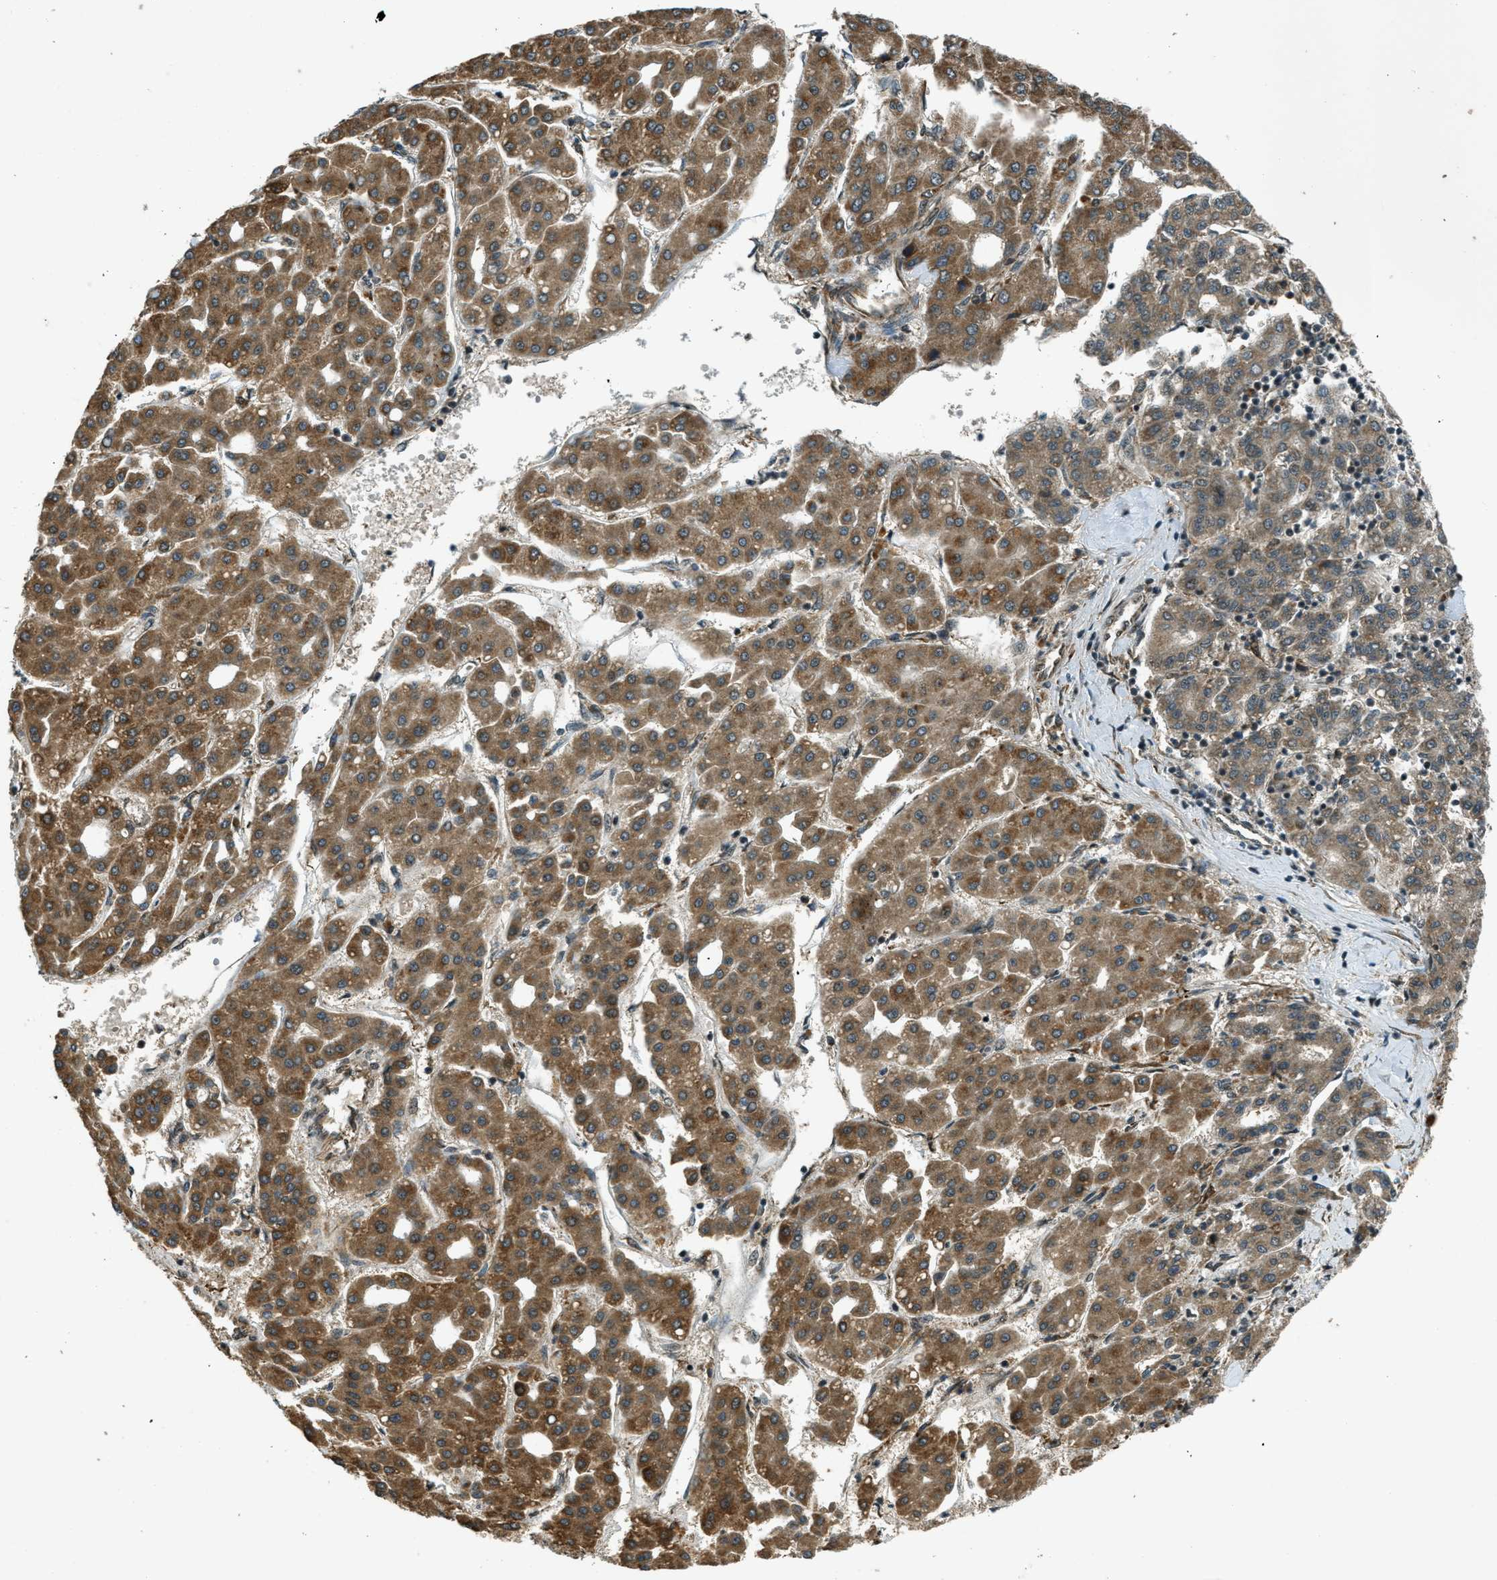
{"staining": {"intensity": "moderate", "quantity": ">75%", "location": "cytoplasmic/membranous"}, "tissue": "liver cancer", "cell_type": "Tumor cells", "image_type": "cancer", "snomed": [{"axis": "morphology", "description": "Carcinoma, Hepatocellular, NOS"}, {"axis": "topography", "description": "Liver"}], "caption": "Immunohistochemical staining of human liver cancer (hepatocellular carcinoma) demonstrates medium levels of moderate cytoplasmic/membranous expression in about >75% of tumor cells.", "gene": "EIF2AK3", "patient": {"sex": "male", "age": 65}}